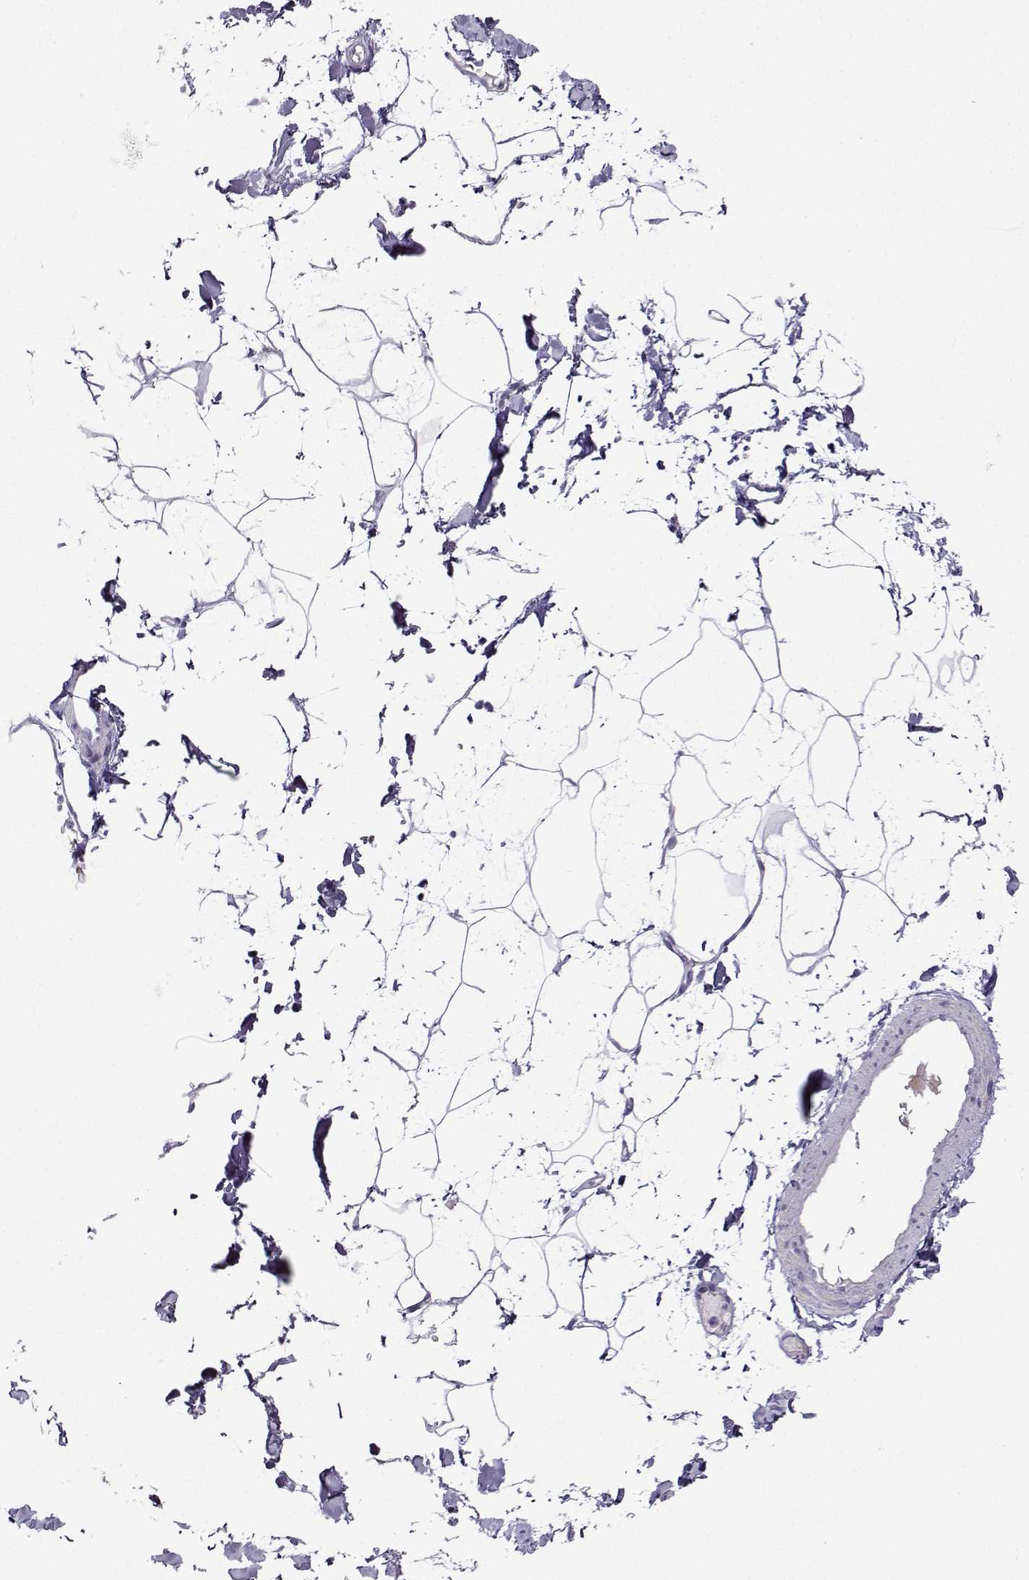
{"staining": {"intensity": "negative", "quantity": "none", "location": "none"}, "tissue": "adipose tissue", "cell_type": "Adipocytes", "image_type": "normal", "snomed": [{"axis": "morphology", "description": "Normal tissue, NOS"}, {"axis": "topography", "description": "Gallbladder"}, {"axis": "topography", "description": "Peripheral nerve tissue"}], "caption": "Protein analysis of normal adipose tissue demonstrates no significant expression in adipocytes. Nuclei are stained in blue.", "gene": "FBXO24", "patient": {"sex": "female", "age": 45}}